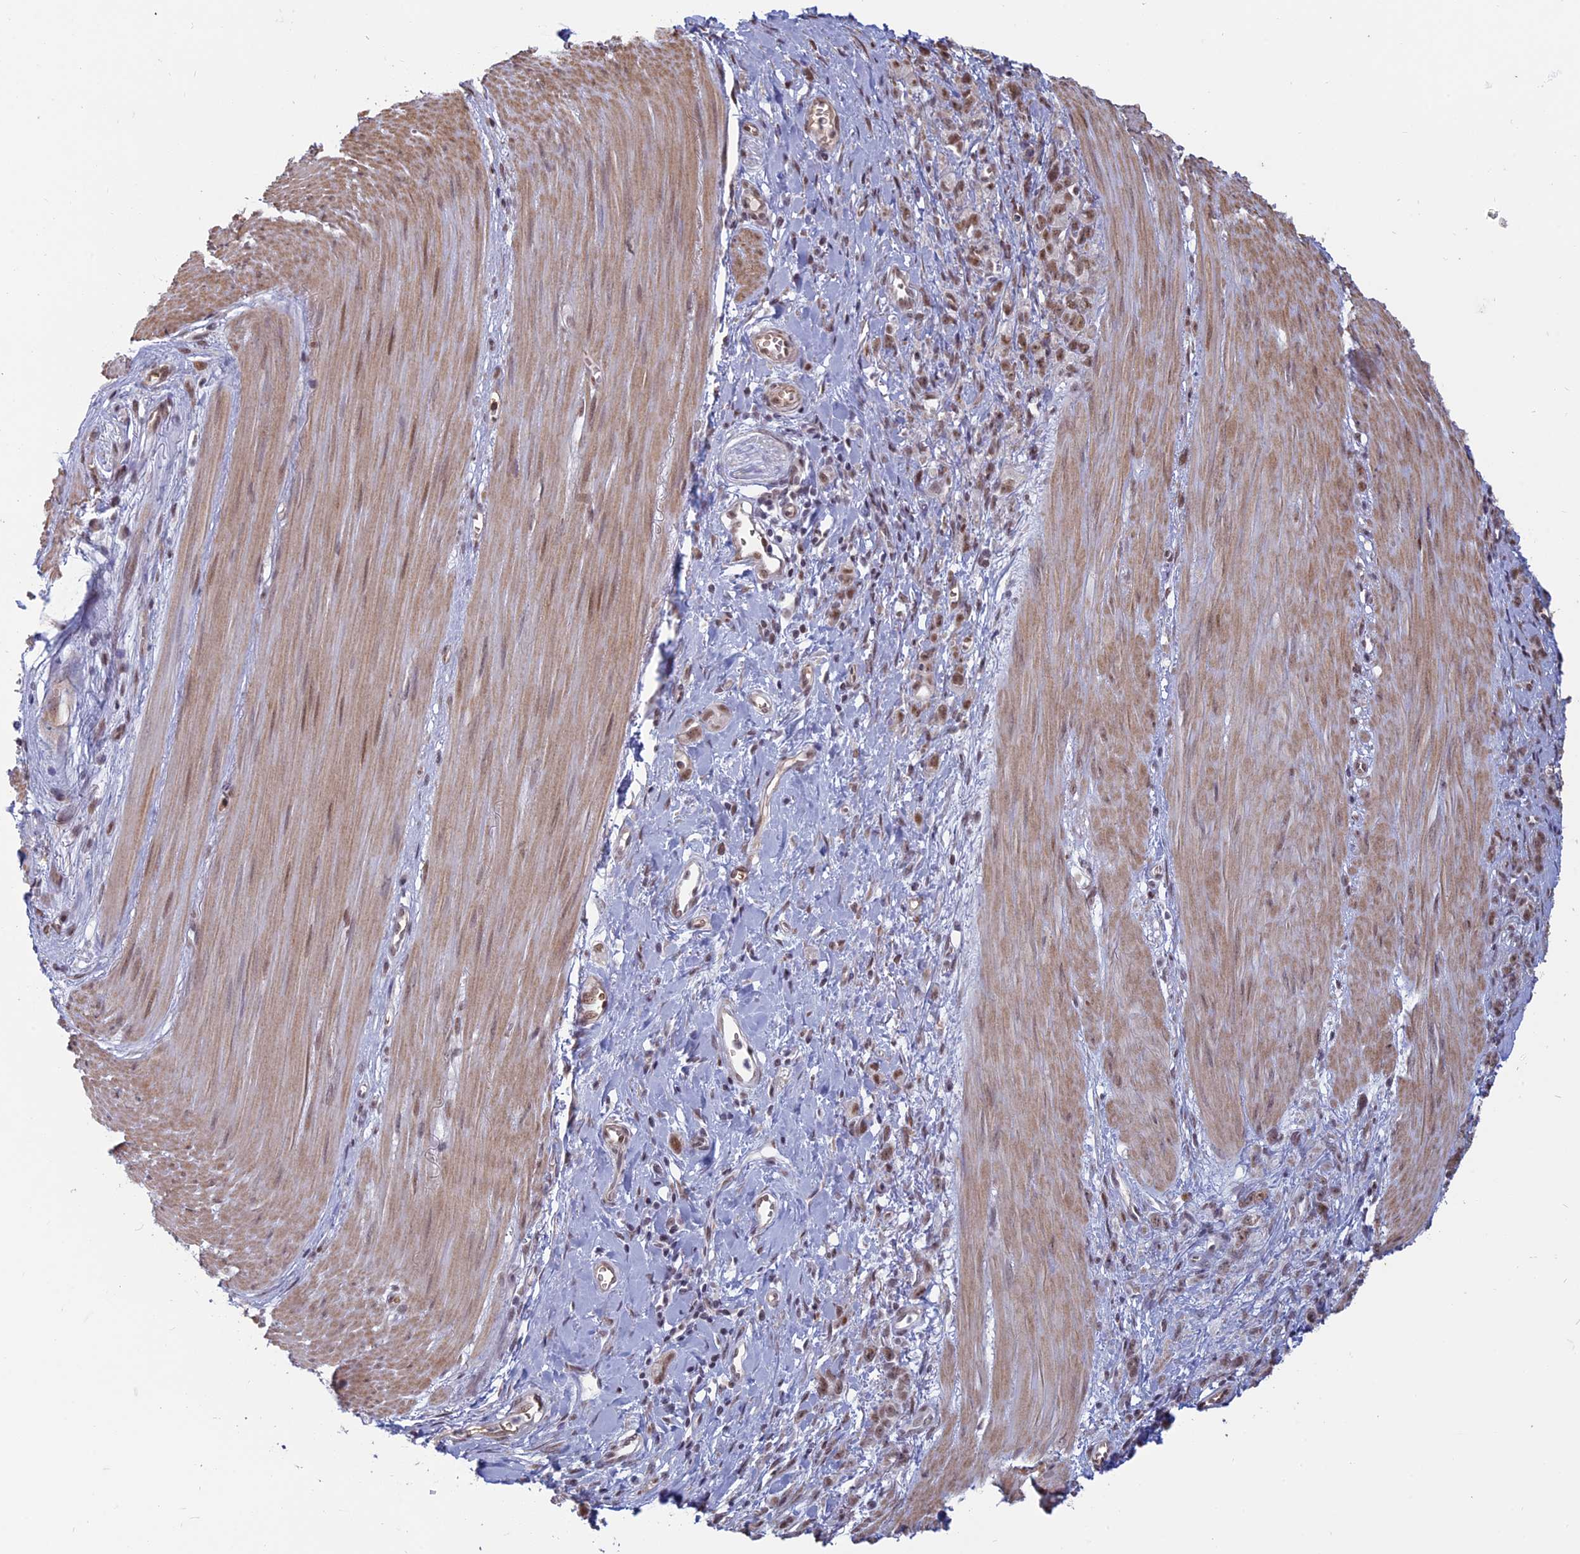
{"staining": {"intensity": "moderate", "quantity": ">75%", "location": "nuclear"}, "tissue": "stomach cancer", "cell_type": "Tumor cells", "image_type": "cancer", "snomed": [{"axis": "morphology", "description": "Adenocarcinoma, NOS"}, {"axis": "topography", "description": "Stomach"}], "caption": "Adenocarcinoma (stomach) stained for a protein (brown) displays moderate nuclear positive expression in about >75% of tumor cells.", "gene": "MFAP1", "patient": {"sex": "female", "age": 76}}